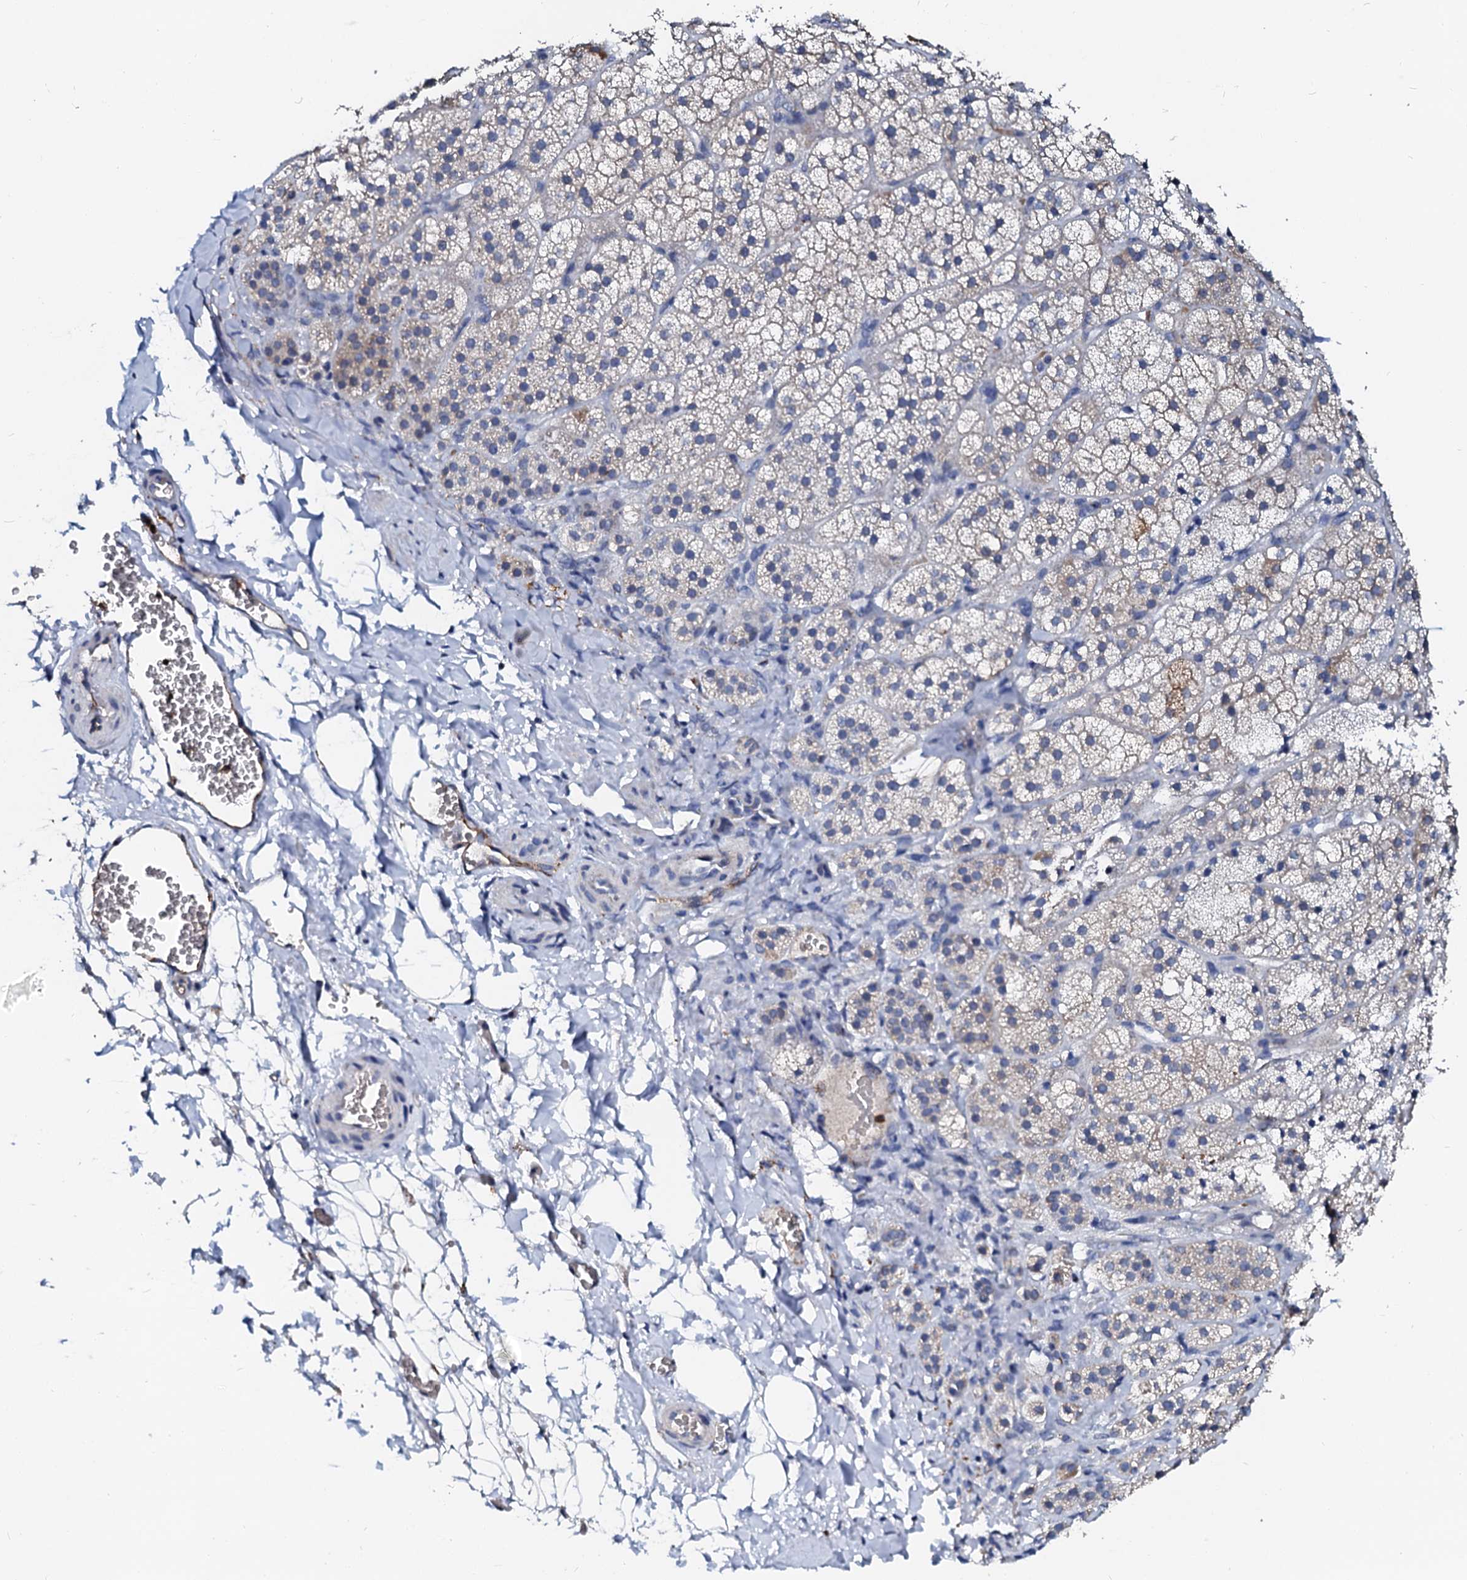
{"staining": {"intensity": "moderate", "quantity": "25%-75%", "location": "cytoplasmic/membranous"}, "tissue": "adrenal gland", "cell_type": "Glandular cells", "image_type": "normal", "snomed": [{"axis": "morphology", "description": "Normal tissue, NOS"}, {"axis": "topography", "description": "Adrenal gland"}], "caption": "Immunohistochemical staining of benign human adrenal gland displays 25%-75% levels of moderate cytoplasmic/membranous protein staining in about 25%-75% of glandular cells. The staining is performed using DAB brown chromogen to label protein expression. The nuclei are counter-stained blue using hematoxylin.", "gene": "RAB27A", "patient": {"sex": "female", "age": 44}}